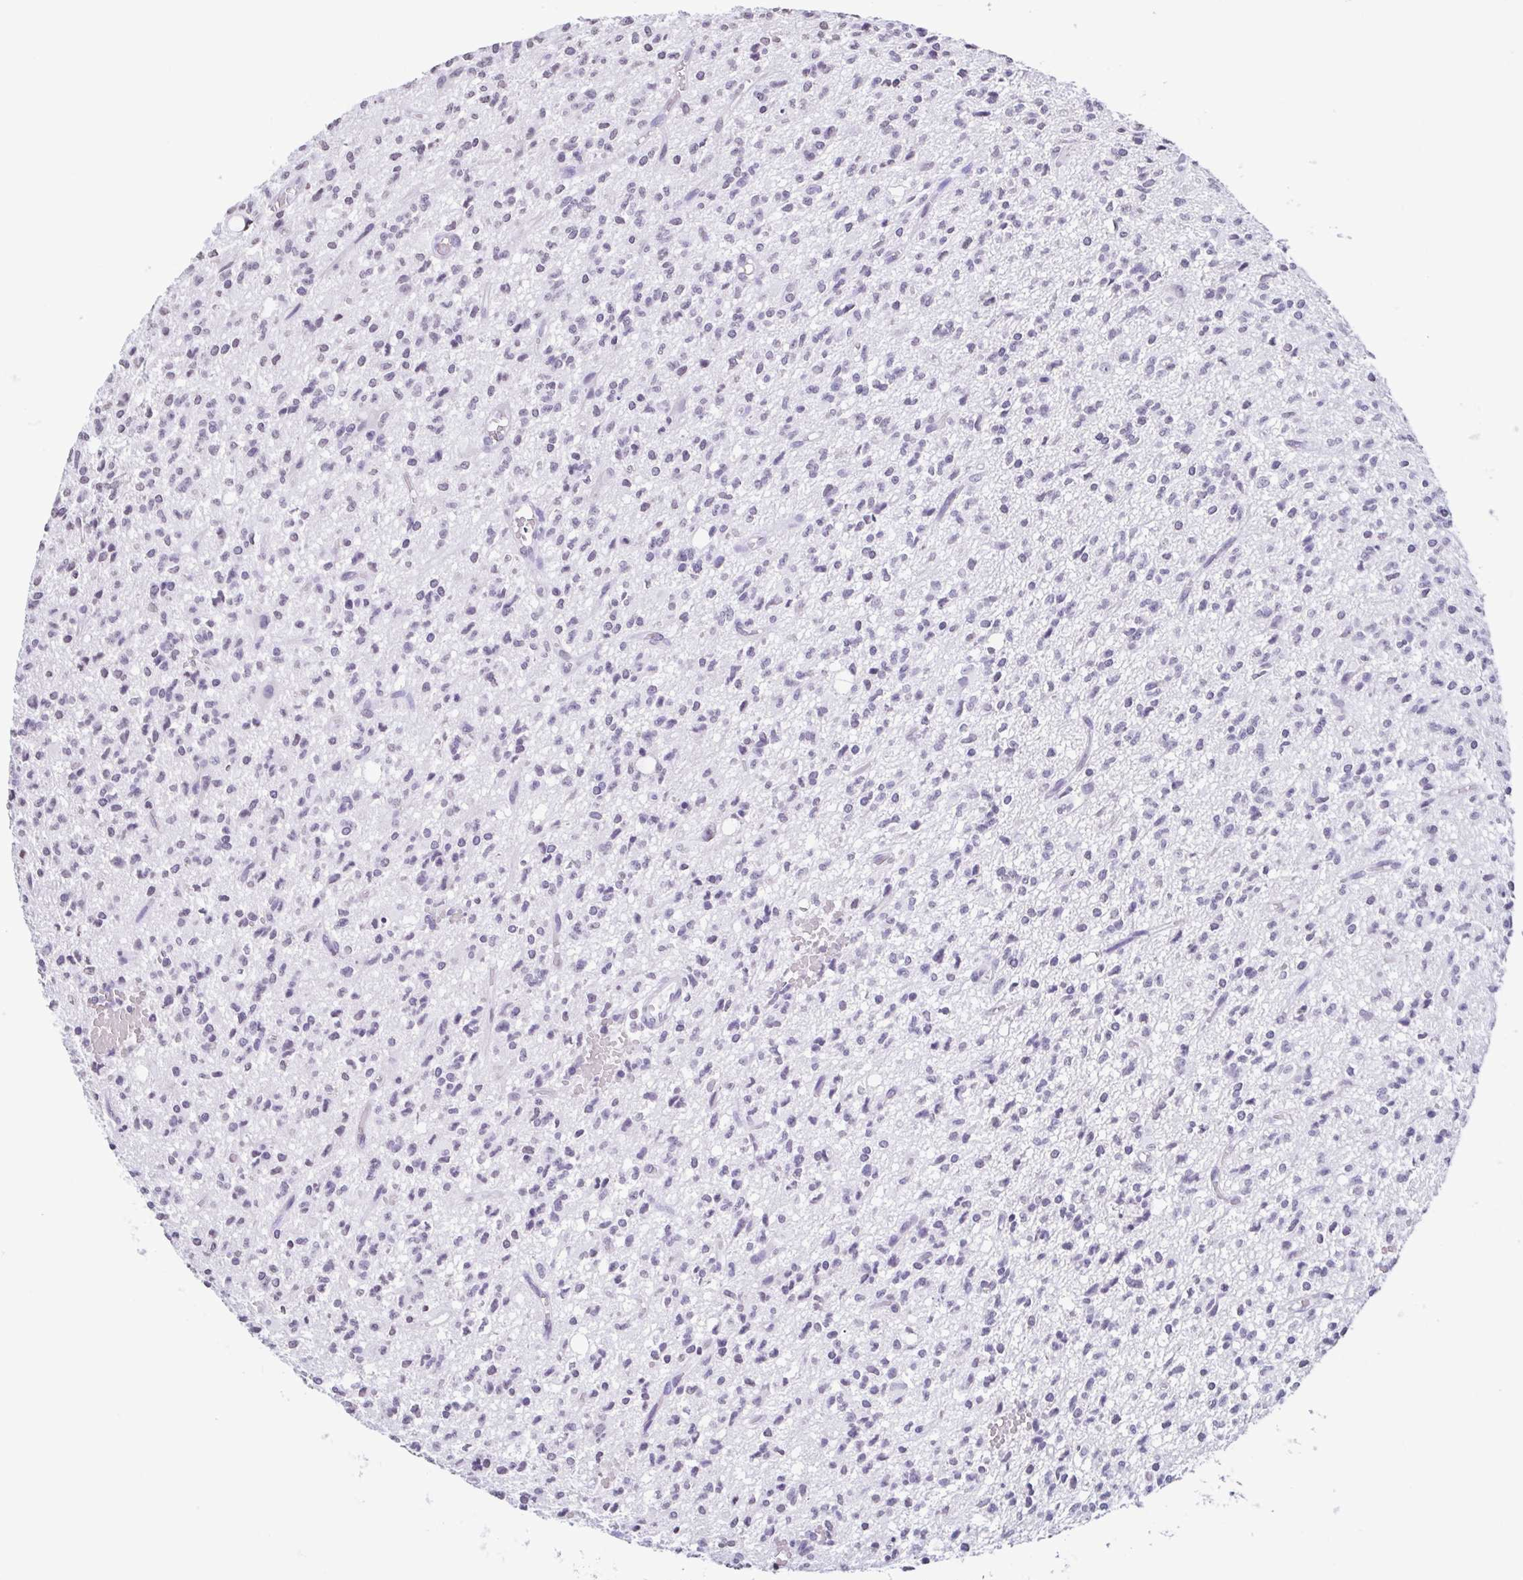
{"staining": {"intensity": "negative", "quantity": "none", "location": "none"}, "tissue": "glioma", "cell_type": "Tumor cells", "image_type": "cancer", "snomed": [{"axis": "morphology", "description": "Glioma, malignant, Low grade"}, {"axis": "topography", "description": "Brain"}], "caption": "A photomicrograph of human glioma is negative for staining in tumor cells. The staining was performed using DAB (3,3'-diaminobenzidine) to visualize the protein expression in brown, while the nuclei were stained in blue with hematoxylin (Magnification: 20x).", "gene": "VCY1B", "patient": {"sex": "male", "age": 64}}